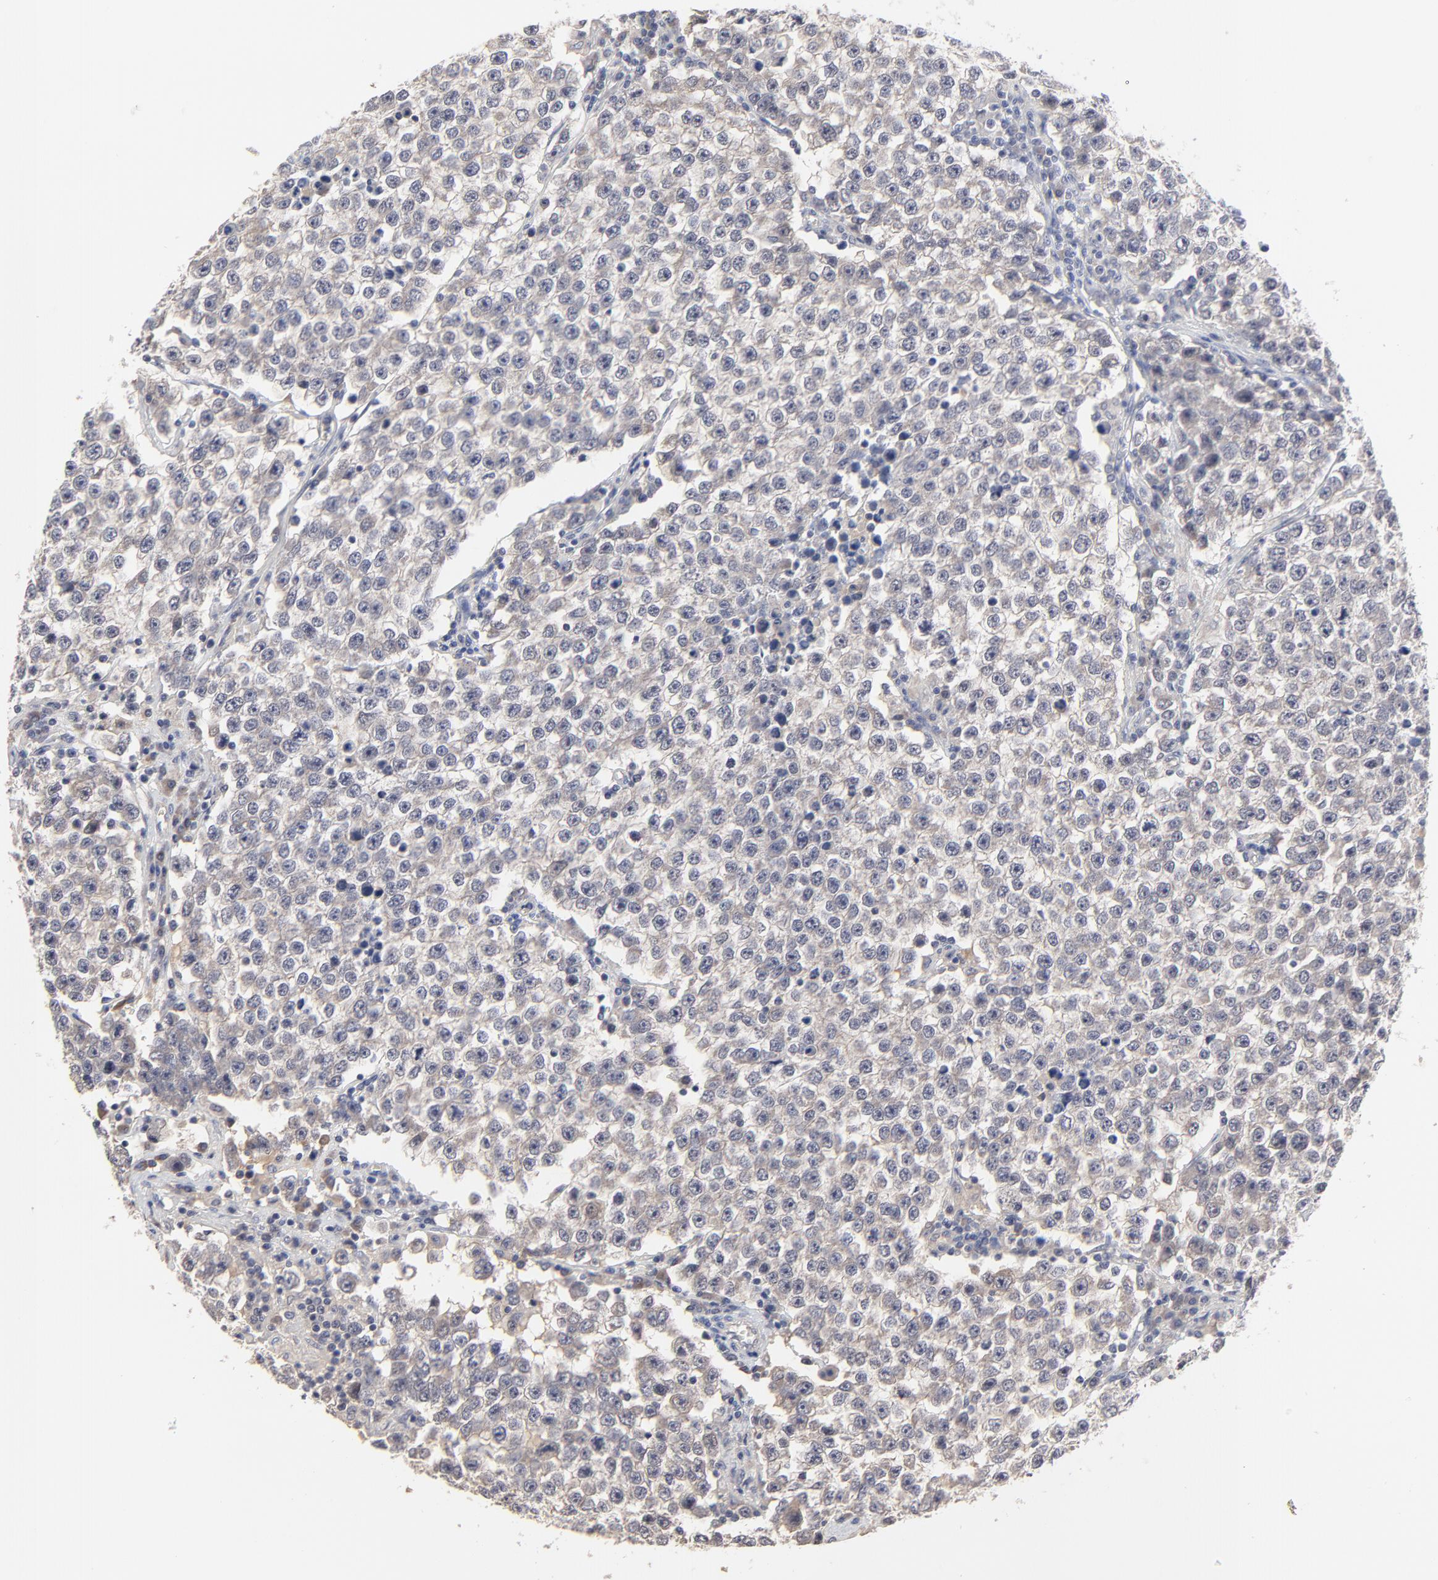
{"staining": {"intensity": "negative", "quantity": "none", "location": "none"}, "tissue": "testis cancer", "cell_type": "Tumor cells", "image_type": "cancer", "snomed": [{"axis": "morphology", "description": "Seminoma, NOS"}, {"axis": "topography", "description": "Testis"}], "caption": "IHC of human testis cancer (seminoma) displays no positivity in tumor cells.", "gene": "FAM199X", "patient": {"sex": "male", "age": 36}}